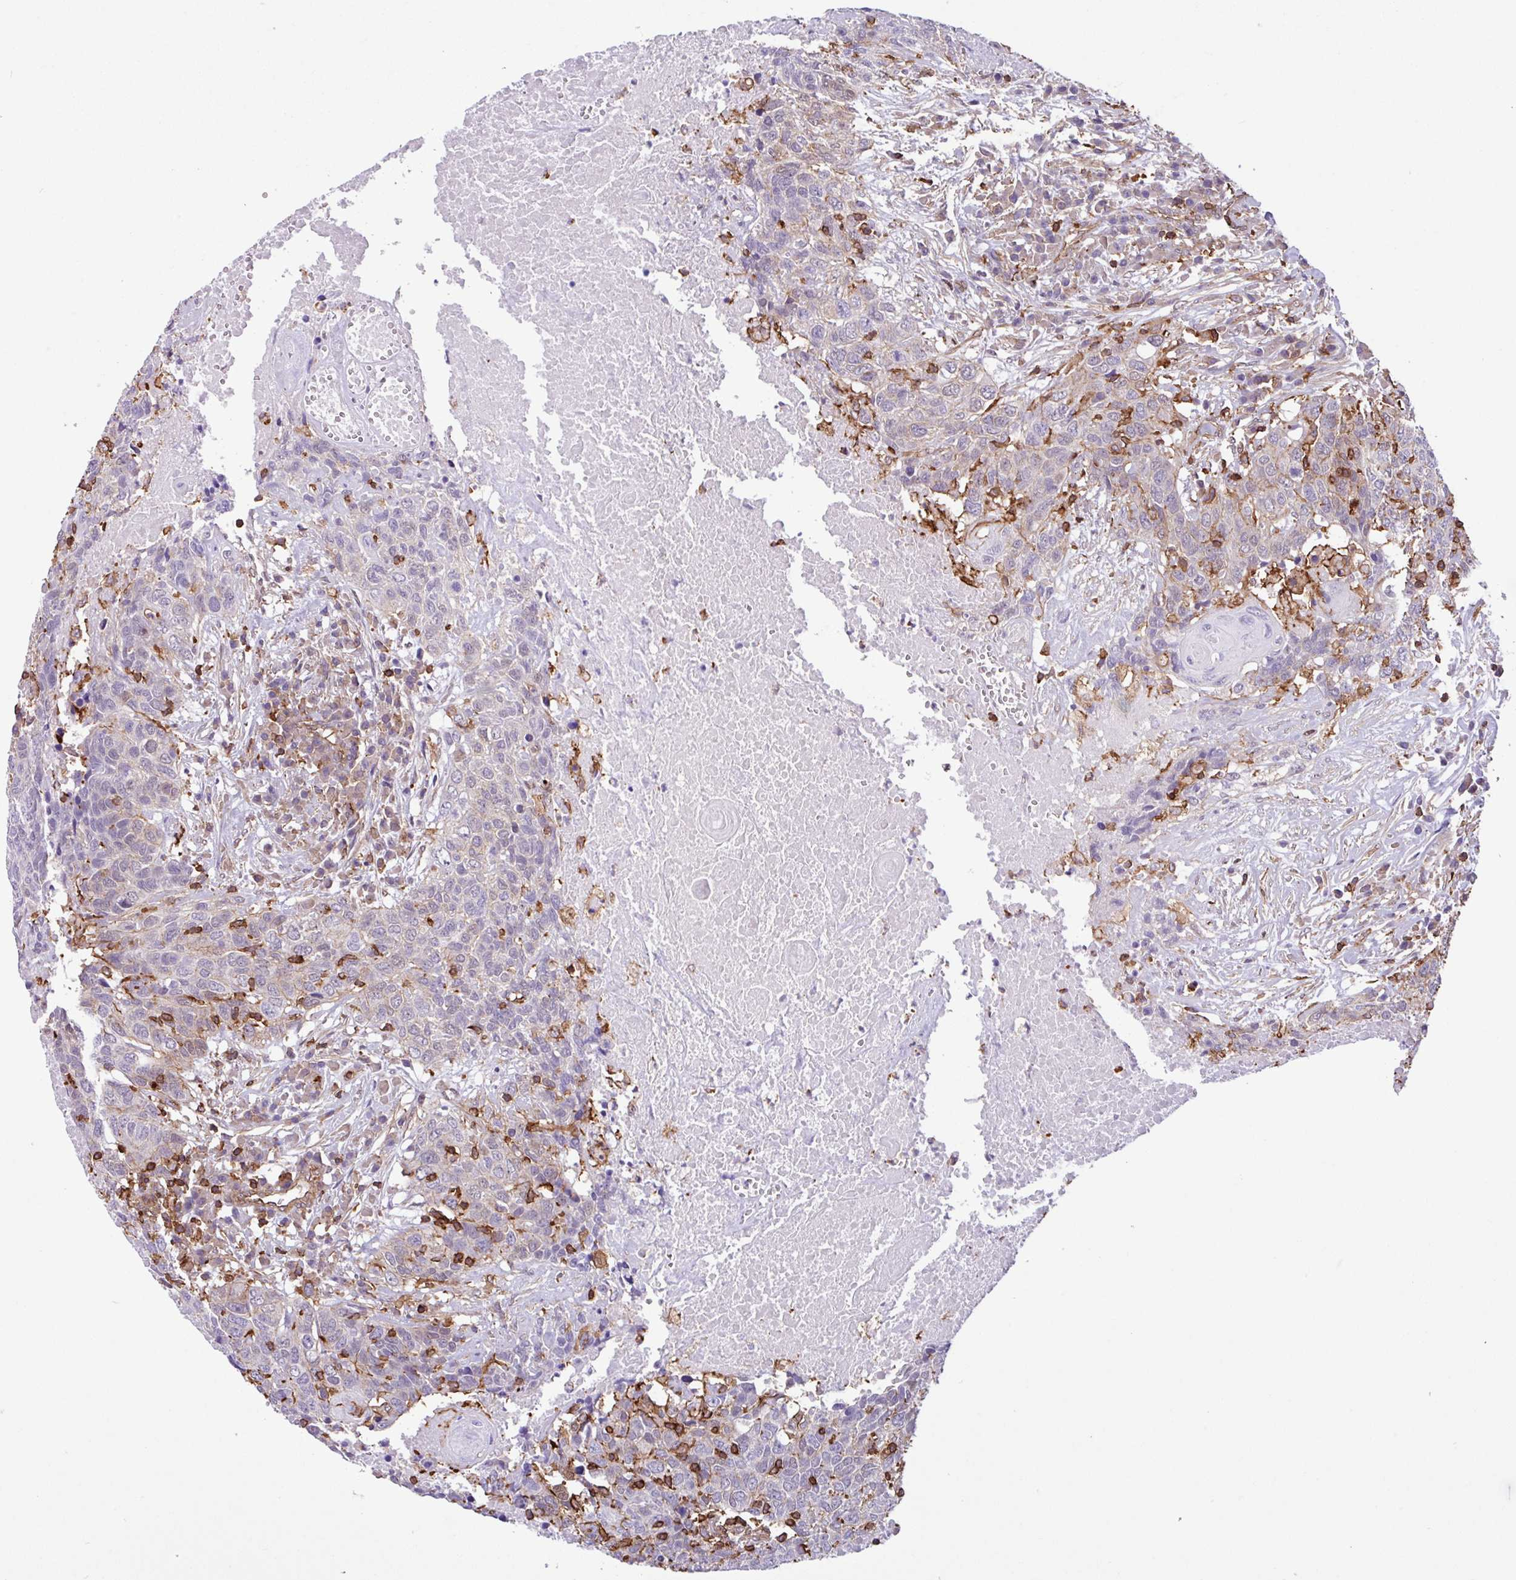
{"staining": {"intensity": "negative", "quantity": "none", "location": "none"}, "tissue": "head and neck cancer", "cell_type": "Tumor cells", "image_type": "cancer", "snomed": [{"axis": "morphology", "description": "Squamous cell carcinoma, NOS"}, {"axis": "topography", "description": "Head-Neck"}], "caption": "Histopathology image shows no protein staining in tumor cells of head and neck cancer tissue. (DAB (3,3'-diaminobenzidine) immunohistochemistry, high magnification).", "gene": "PPP1R18", "patient": {"sex": "male", "age": 66}}